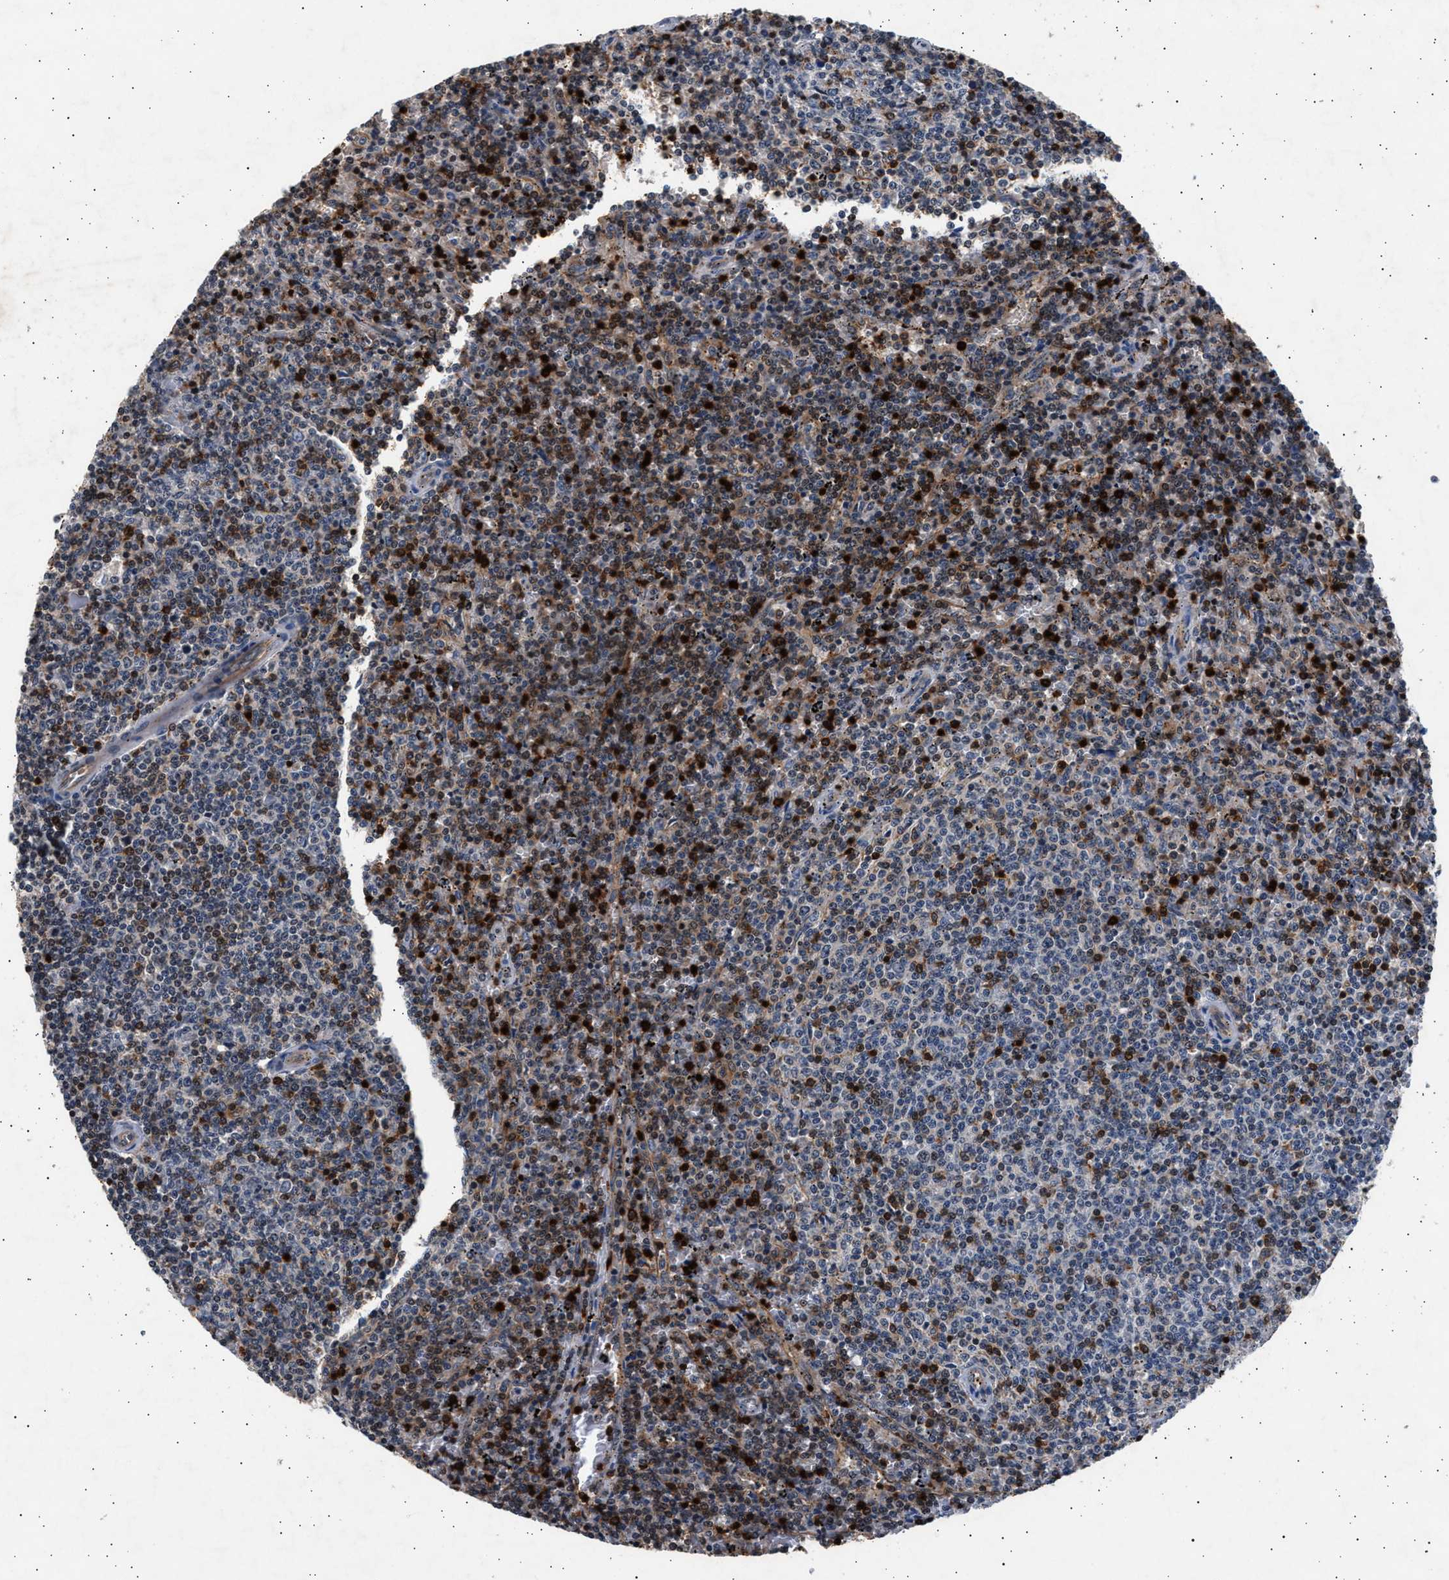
{"staining": {"intensity": "negative", "quantity": "none", "location": "none"}, "tissue": "lymphoma", "cell_type": "Tumor cells", "image_type": "cancer", "snomed": [{"axis": "morphology", "description": "Malignant lymphoma, non-Hodgkin's type, Low grade"}, {"axis": "topography", "description": "Spleen"}], "caption": "This image is of malignant lymphoma, non-Hodgkin's type (low-grade) stained with immunohistochemistry (IHC) to label a protein in brown with the nuclei are counter-stained blue. There is no positivity in tumor cells.", "gene": "GRAP2", "patient": {"sex": "female", "age": 50}}